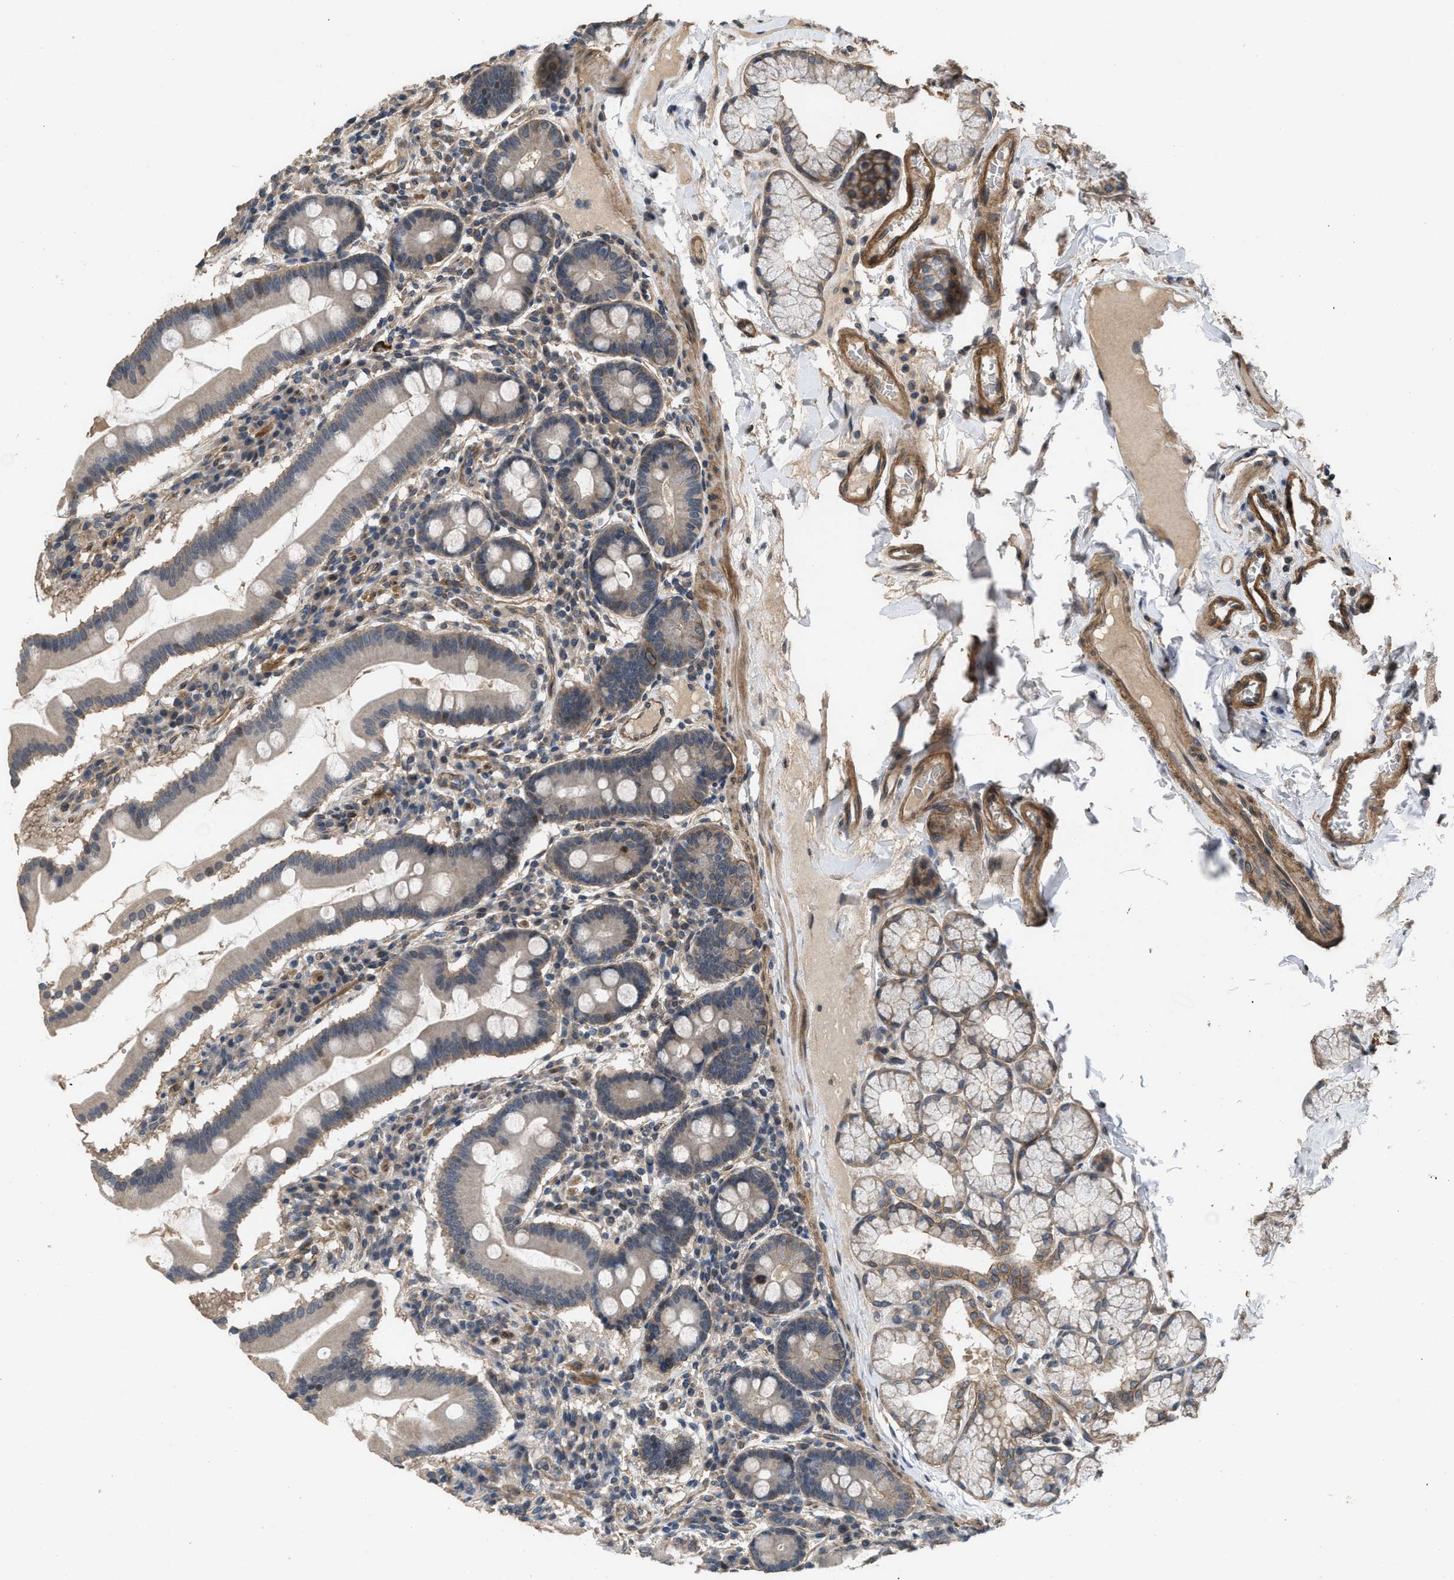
{"staining": {"intensity": "weak", "quantity": "25%-75%", "location": "cytoplasmic/membranous"}, "tissue": "duodenum", "cell_type": "Glandular cells", "image_type": "normal", "snomed": [{"axis": "morphology", "description": "Normal tissue, NOS"}, {"axis": "topography", "description": "Duodenum"}], "caption": "A photomicrograph of human duodenum stained for a protein reveals weak cytoplasmic/membranous brown staining in glandular cells.", "gene": "UTRN", "patient": {"sex": "male", "age": 50}}